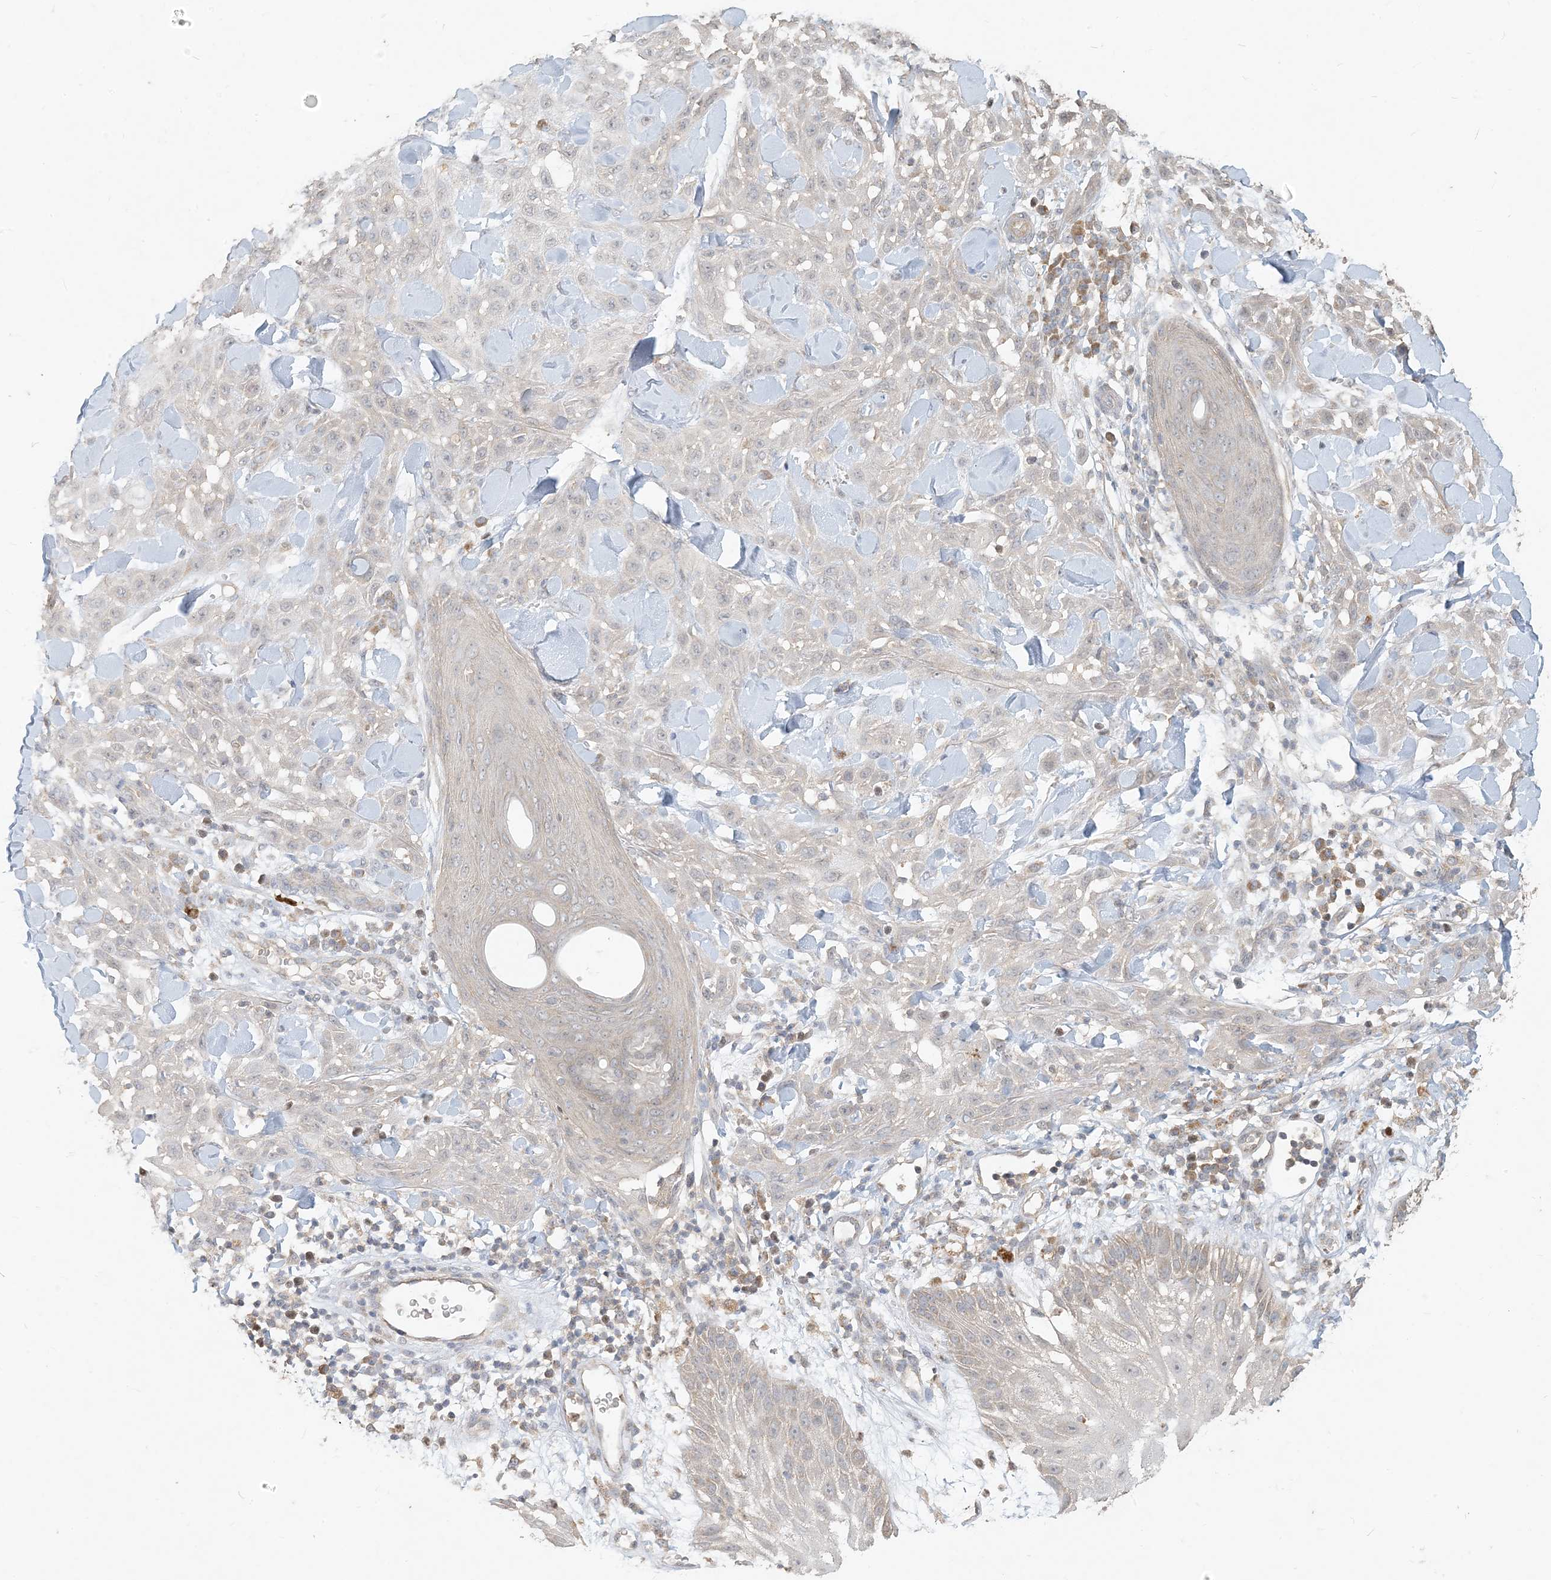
{"staining": {"intensity": "negative", "quantity": "none", "location": "none"}, "tissue": "skin cancer", "cell_type": "Tumor cells", "image_type": "cancer", "snomed": [{"axis": "morphology", "description": "Squamous cell carcinoma, NOS"}, {"axis": "topography", "description": "Skin"}], "caption": "Immunohistochemistry (IHC) micrograph of skin cancer (squamous cell carcinoma) stained for a protein (brown), which displays no expression in tumor cells.", "gene": "MCOLN1", "patient": {"sex": "male", "age": 24}}